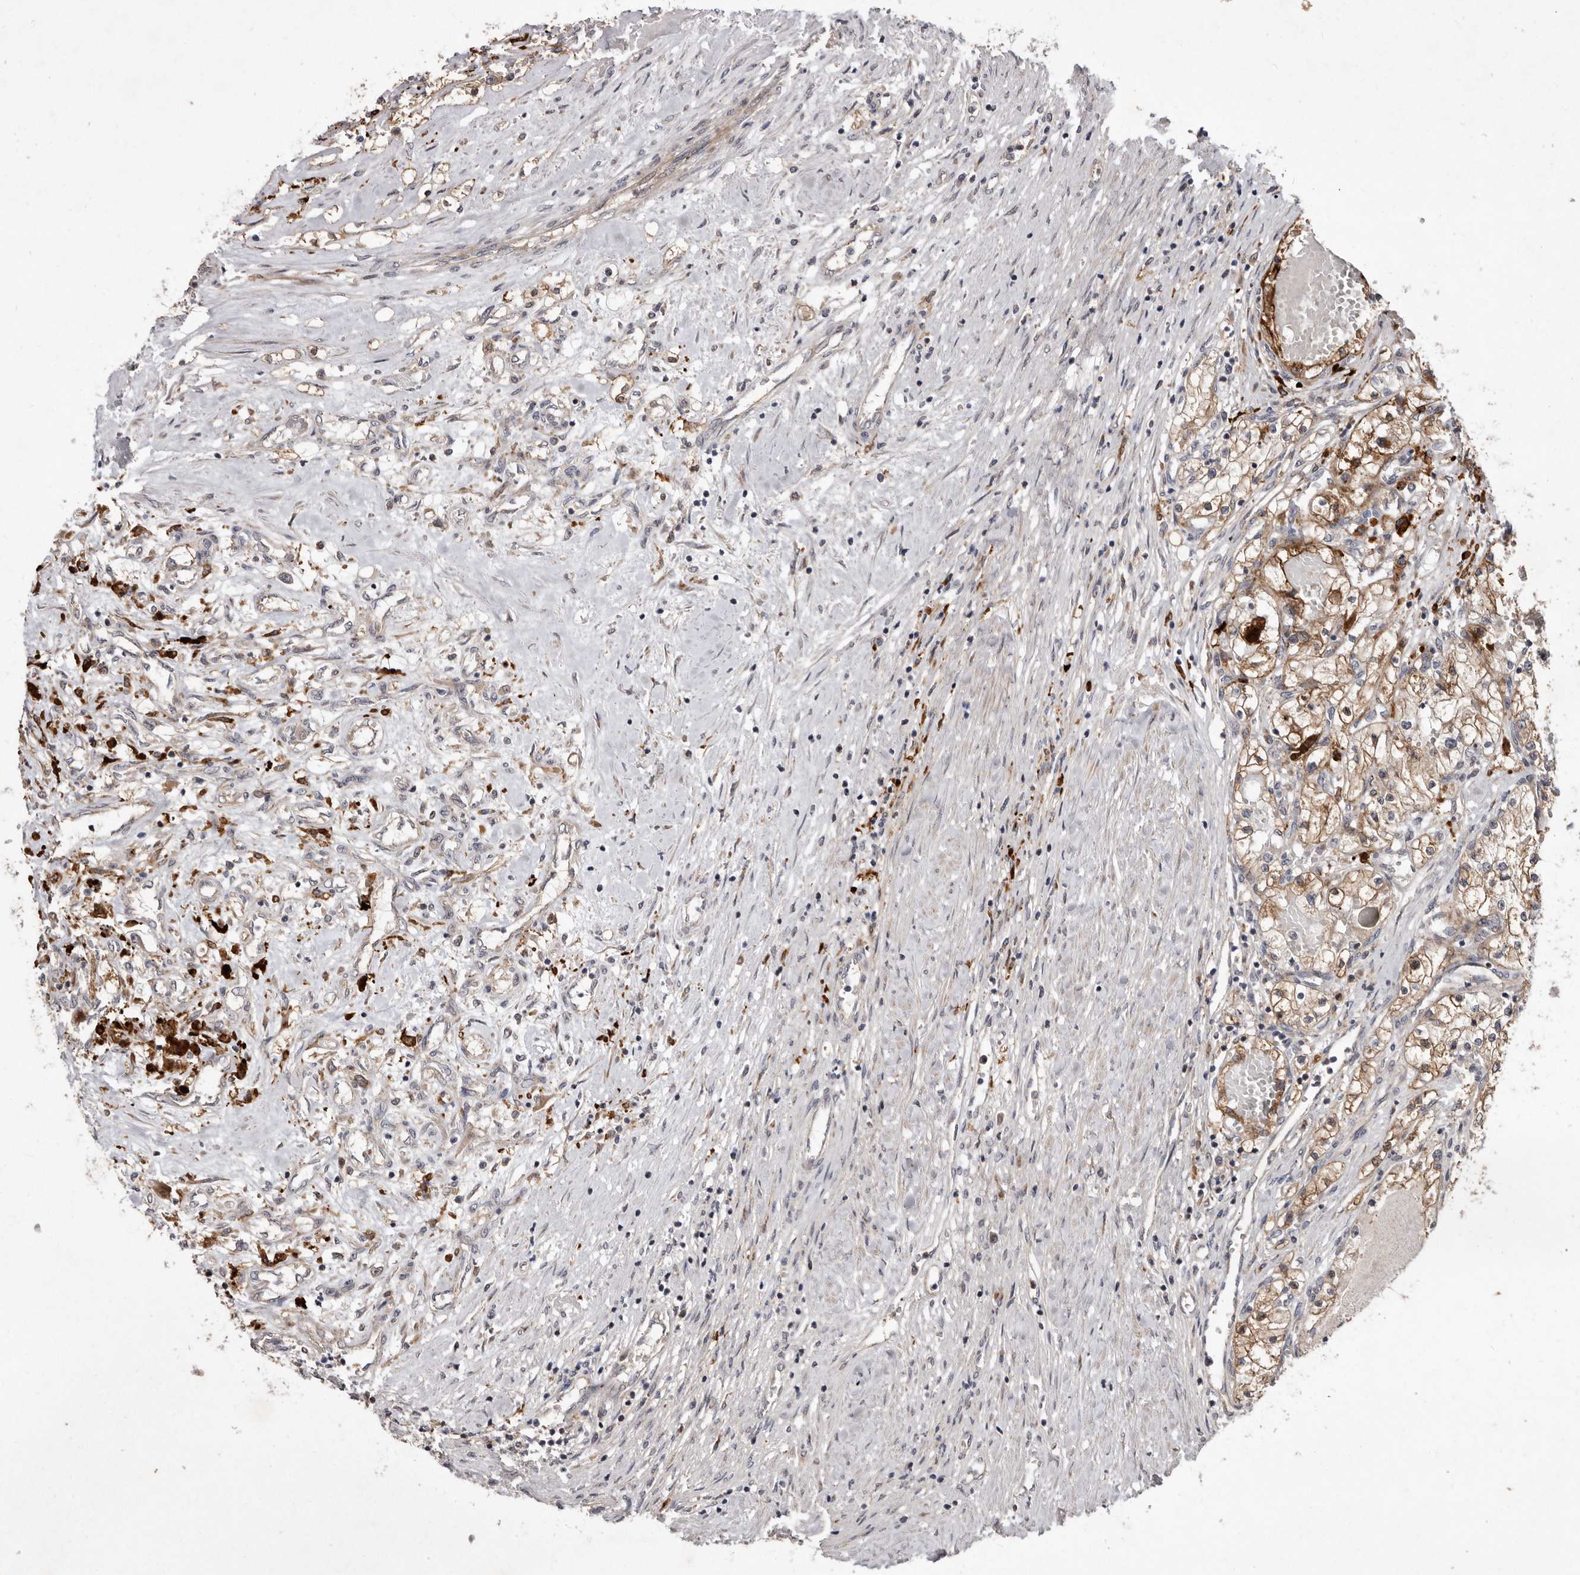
{"staining": {"intensity": "moderate", "quantity": ">75%", "location": "cytoplasmic/membranous"}, "tissue": "renal cancer", "cell_type": "Tumor cells", "image_type": "cancer", "snomed": [{"axis": "morphology", "description": "Normal tissue, NOS"}, {"axis": "morphology", "description": "Adenocarcinoma, NOS"}, {"axis": "topography", "description": "Kidney"}], "caption": "Human renal cancer stained with a brown dye shows moderate cytoplasmic/membranous positive positivity in about >75% of tumor cells.", "gene": "FLAD1", "patient": {"sex": "male", "age": 68}}